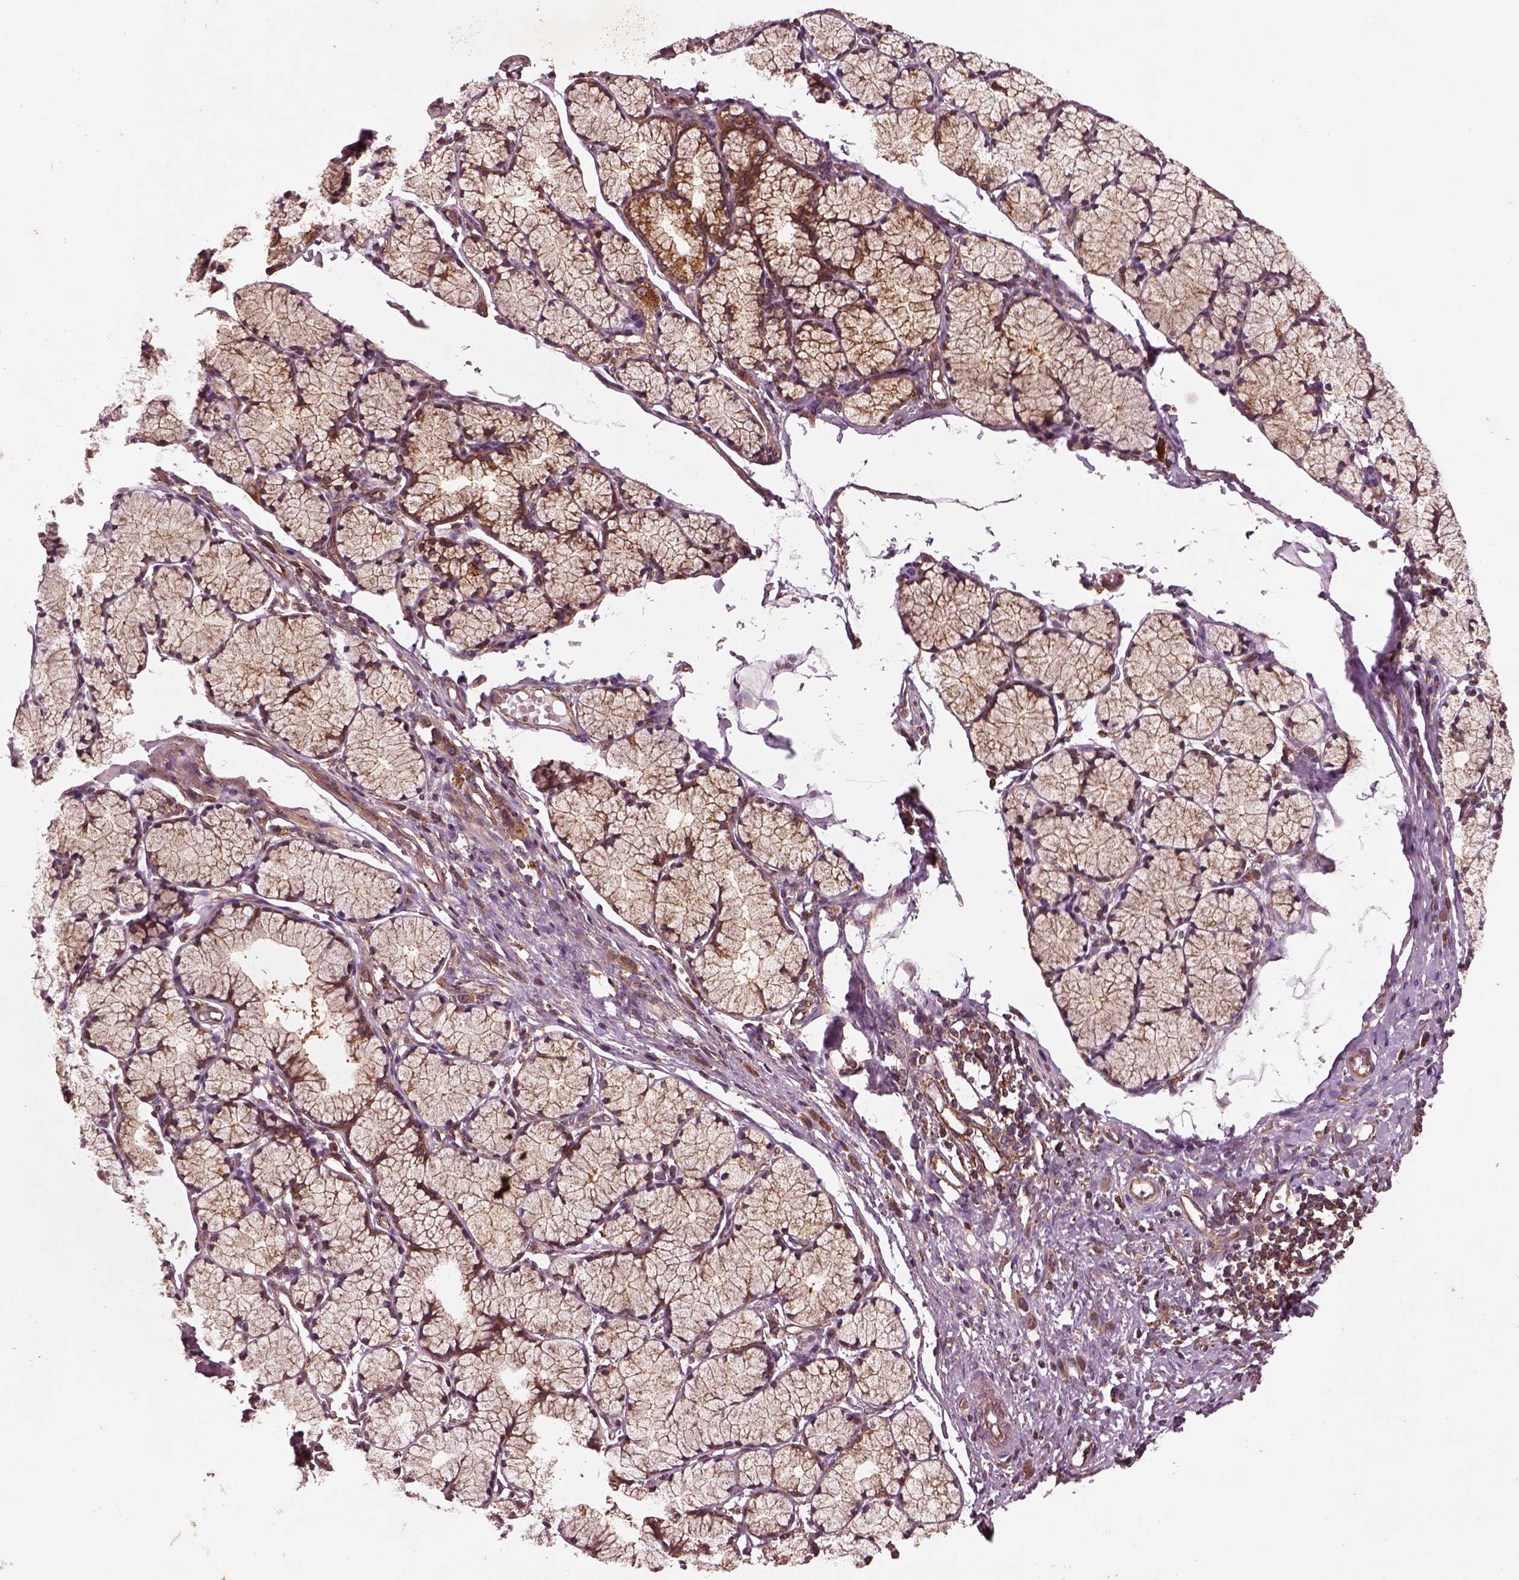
{"staining": {"intensity": "moderate", "quantity": "<25%", "location": "cytoplasmic/membranous"}, "tissue": "stomach cancer", "cell_type": "Tumor cells", "image_type": "cancer", "snomed": [{"axis": "morphology", "description": "Adenocarcinoma, NOS"}, {"axis": "topography", "description": "Stomach"}], "caption": "A high-resolution micrograph shows immunohistochemistry (IHC) staining of stomach adenocarcinoma, which shows moderate cytoplasmic/membranous positivity in approximately <25% of tumor cells. Immunohistochemistry (ihc) stains the protein of interest in brown and the nuclei are stained blue.", "gene": "WASHC2A", "patient": {"sex": "male", "age": 47}}